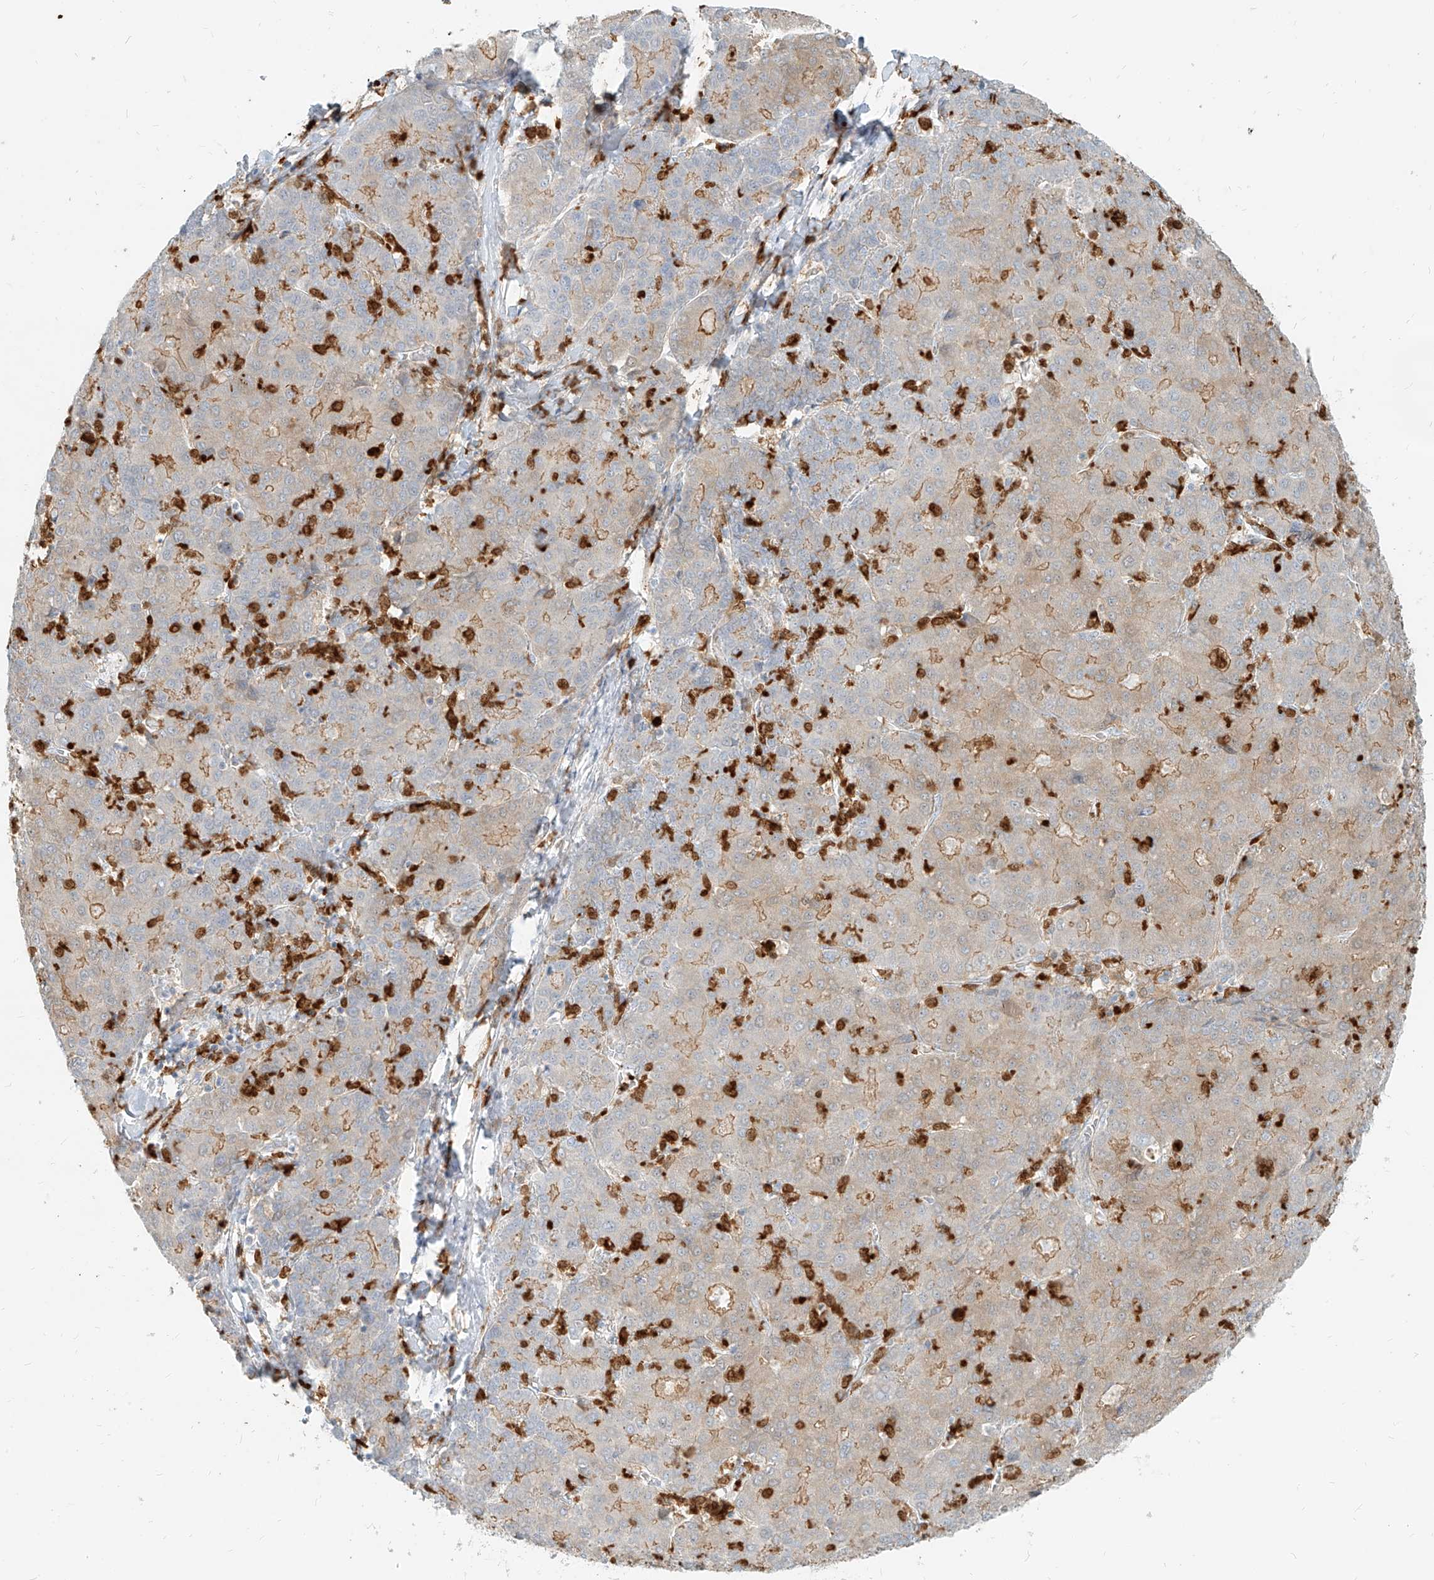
{"staining": {"intensity": "moderate", "quantity": "<25%", "location": "cytoplasmic/membranous"}, "tissue": "liver cancer", "cell_type": "Tumor cells", "image_type": "cancer", "snomed": [{"axis": "morphology", "description": "Carcinoma, Hepatocellular, NOS"}, {"axis": "topography", "description": "Liver"}], "caption": "Liver hepatocellular carcinoma stained for a protein (brown) reveals moderate cytoplasmic/membranous positive staining in about <25% of tumor cells.", "gene": "PGD", "patient": {"sex": "male", "age": 65}}